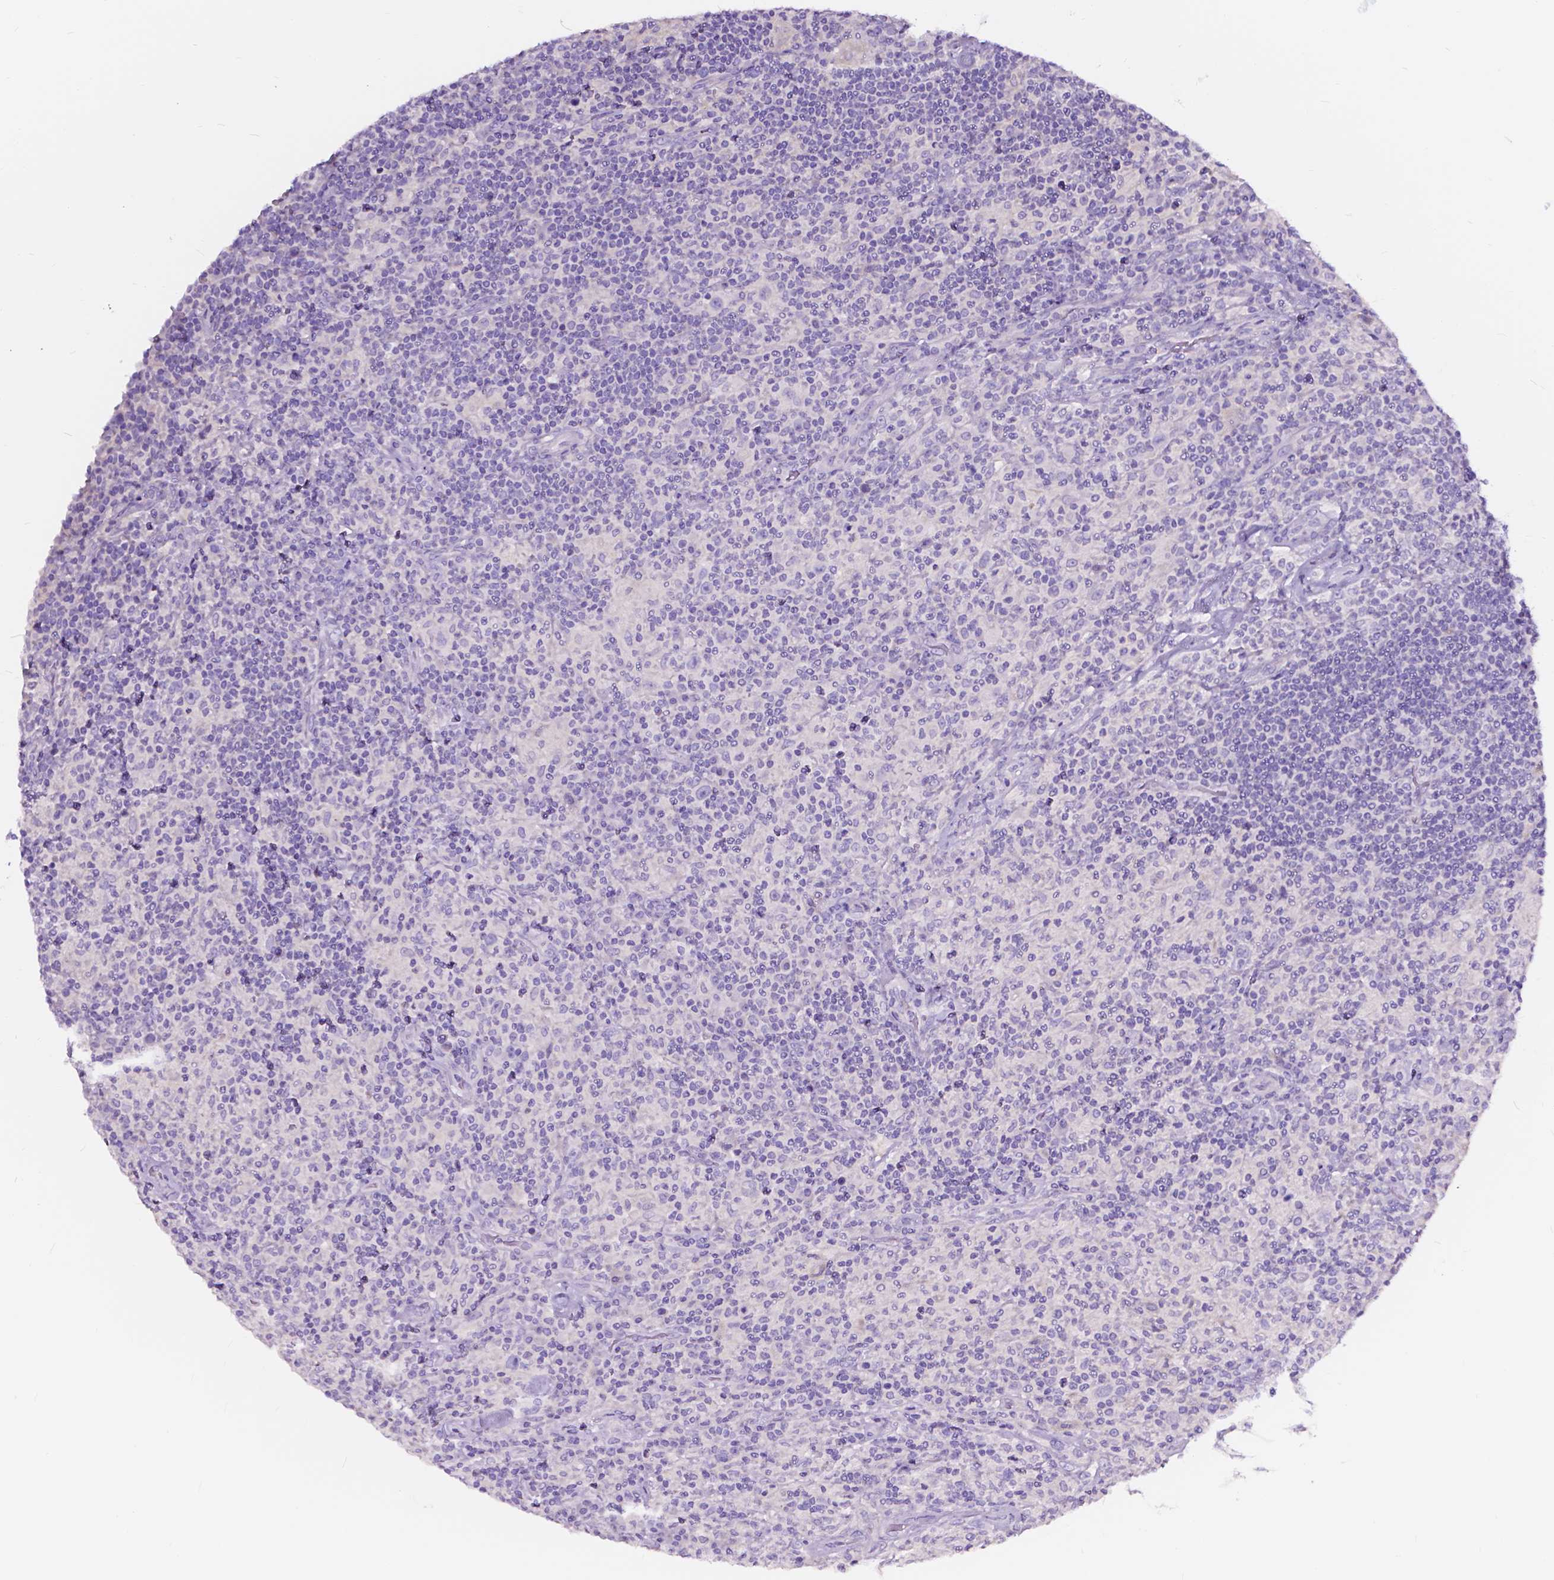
{"staining": {"intensity": "negative", "quantity": "none", "location": "none"}, "tissue": "lymphoma", "cell_type": "Tumor cells", "image_type": "cancer", "snomed": [{"axis": "morphology", "description": "Hodgkin's disease, NOS"}, {"axis": "topography", "description": "Lymph node"}], "caption": "High magnification brightfield microscopy of lymphoma stained with DAB (brown) and counterstained with hematoxylin (blue): tumor cells show no significant staining.", "gene": "CLSTN2", "patient": {"sex": "male", "age": 70}}